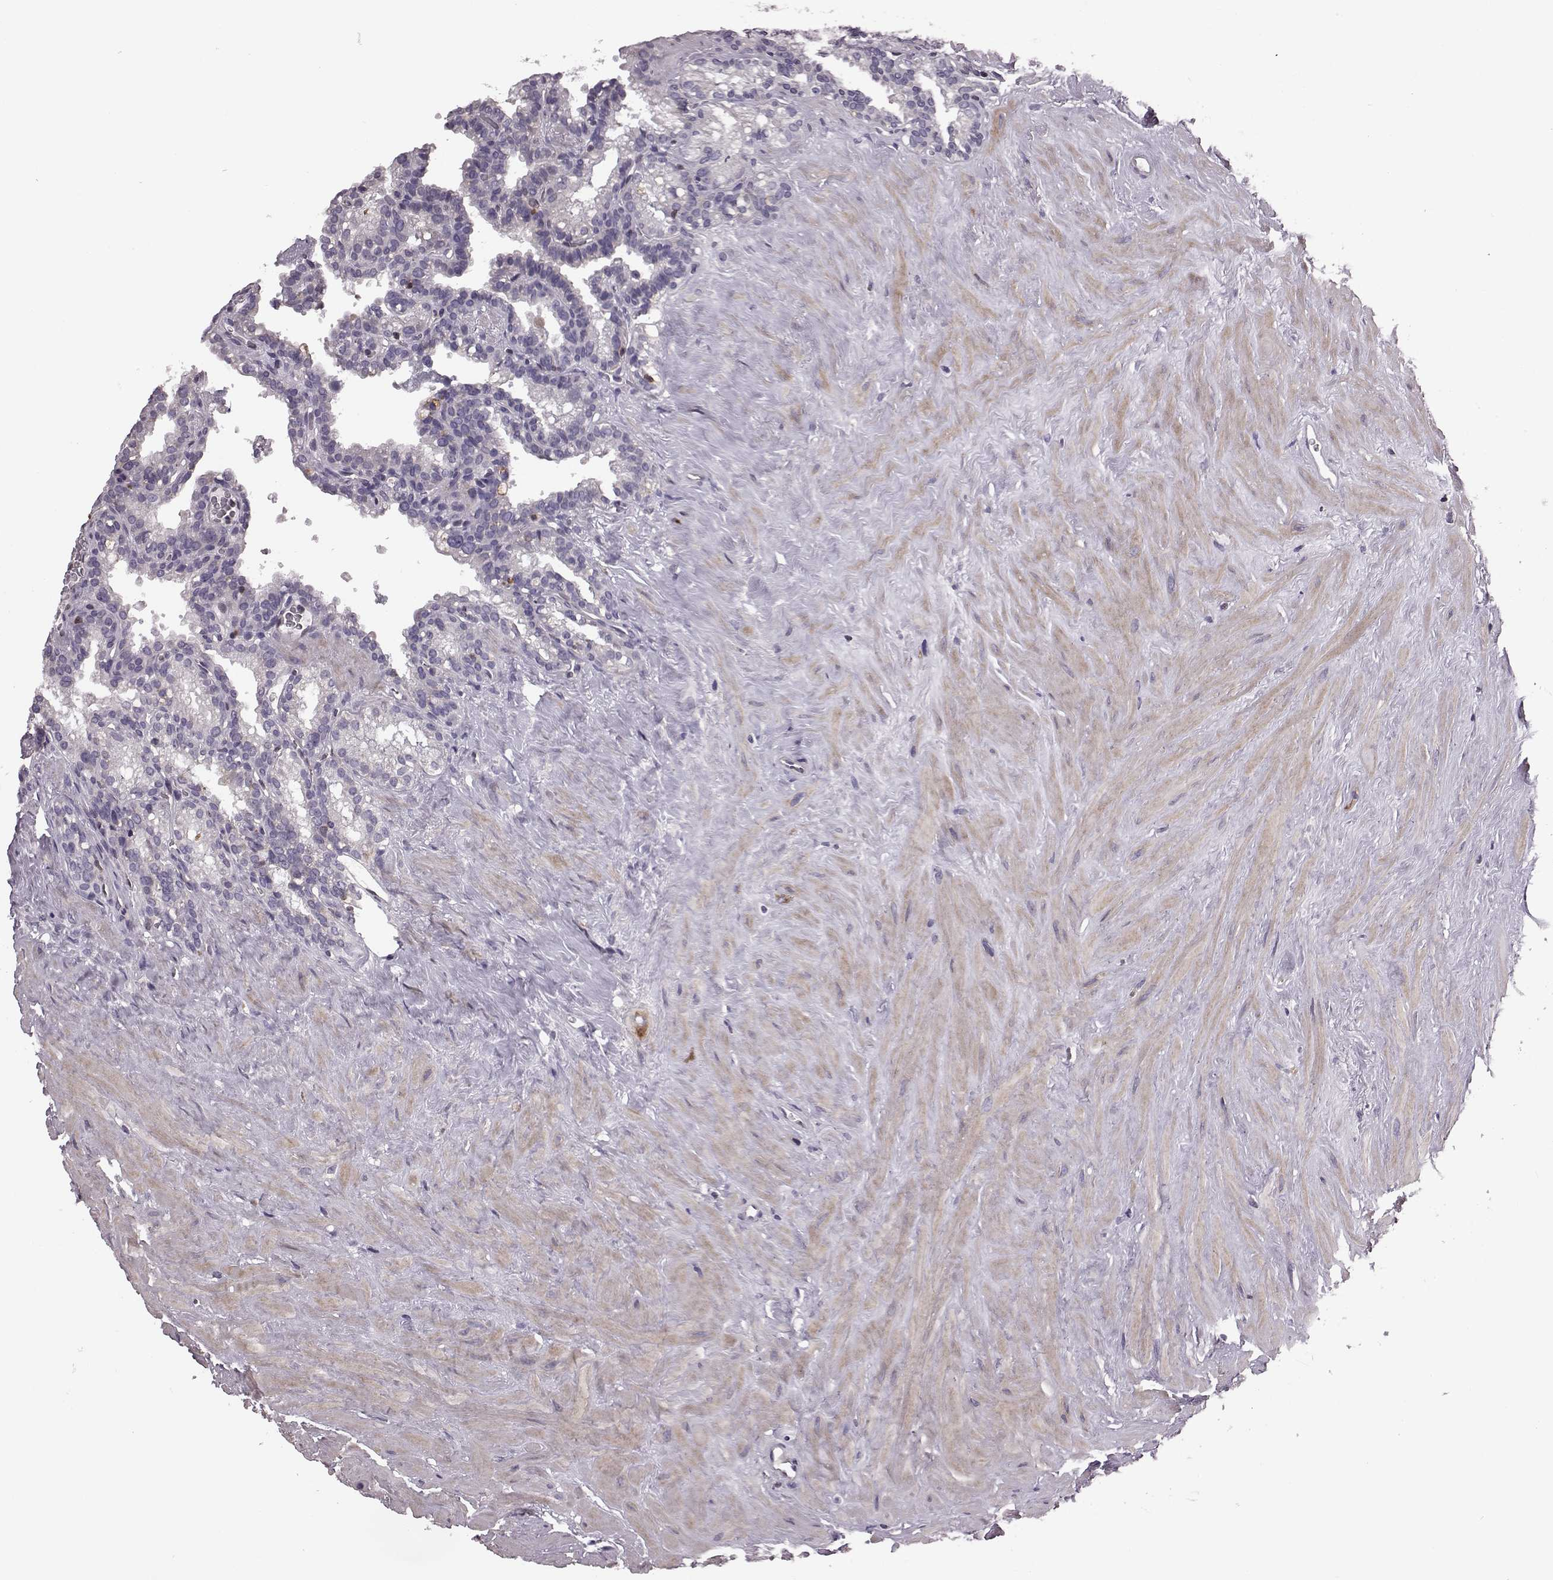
{"staining": {"intensity": "negative", "quantity": "none", "location": "none"}, "tissue": "seminal vesicle", "cell_type": "Glandular cells", "image_type": "normal", "snomed": [{"axis": "morphology", "description": "Normal tissue, NOS"}, {"axis": "topography", "description": "Seminal veicle"}], "caption": "IHC photomicrograph of unremarkable seminal vesicle stained for a protein (brown), which exhibits no staining in glandular cells.", "gene": "CDC42SE1", "patient": {"sex": "male", "age": 71}}